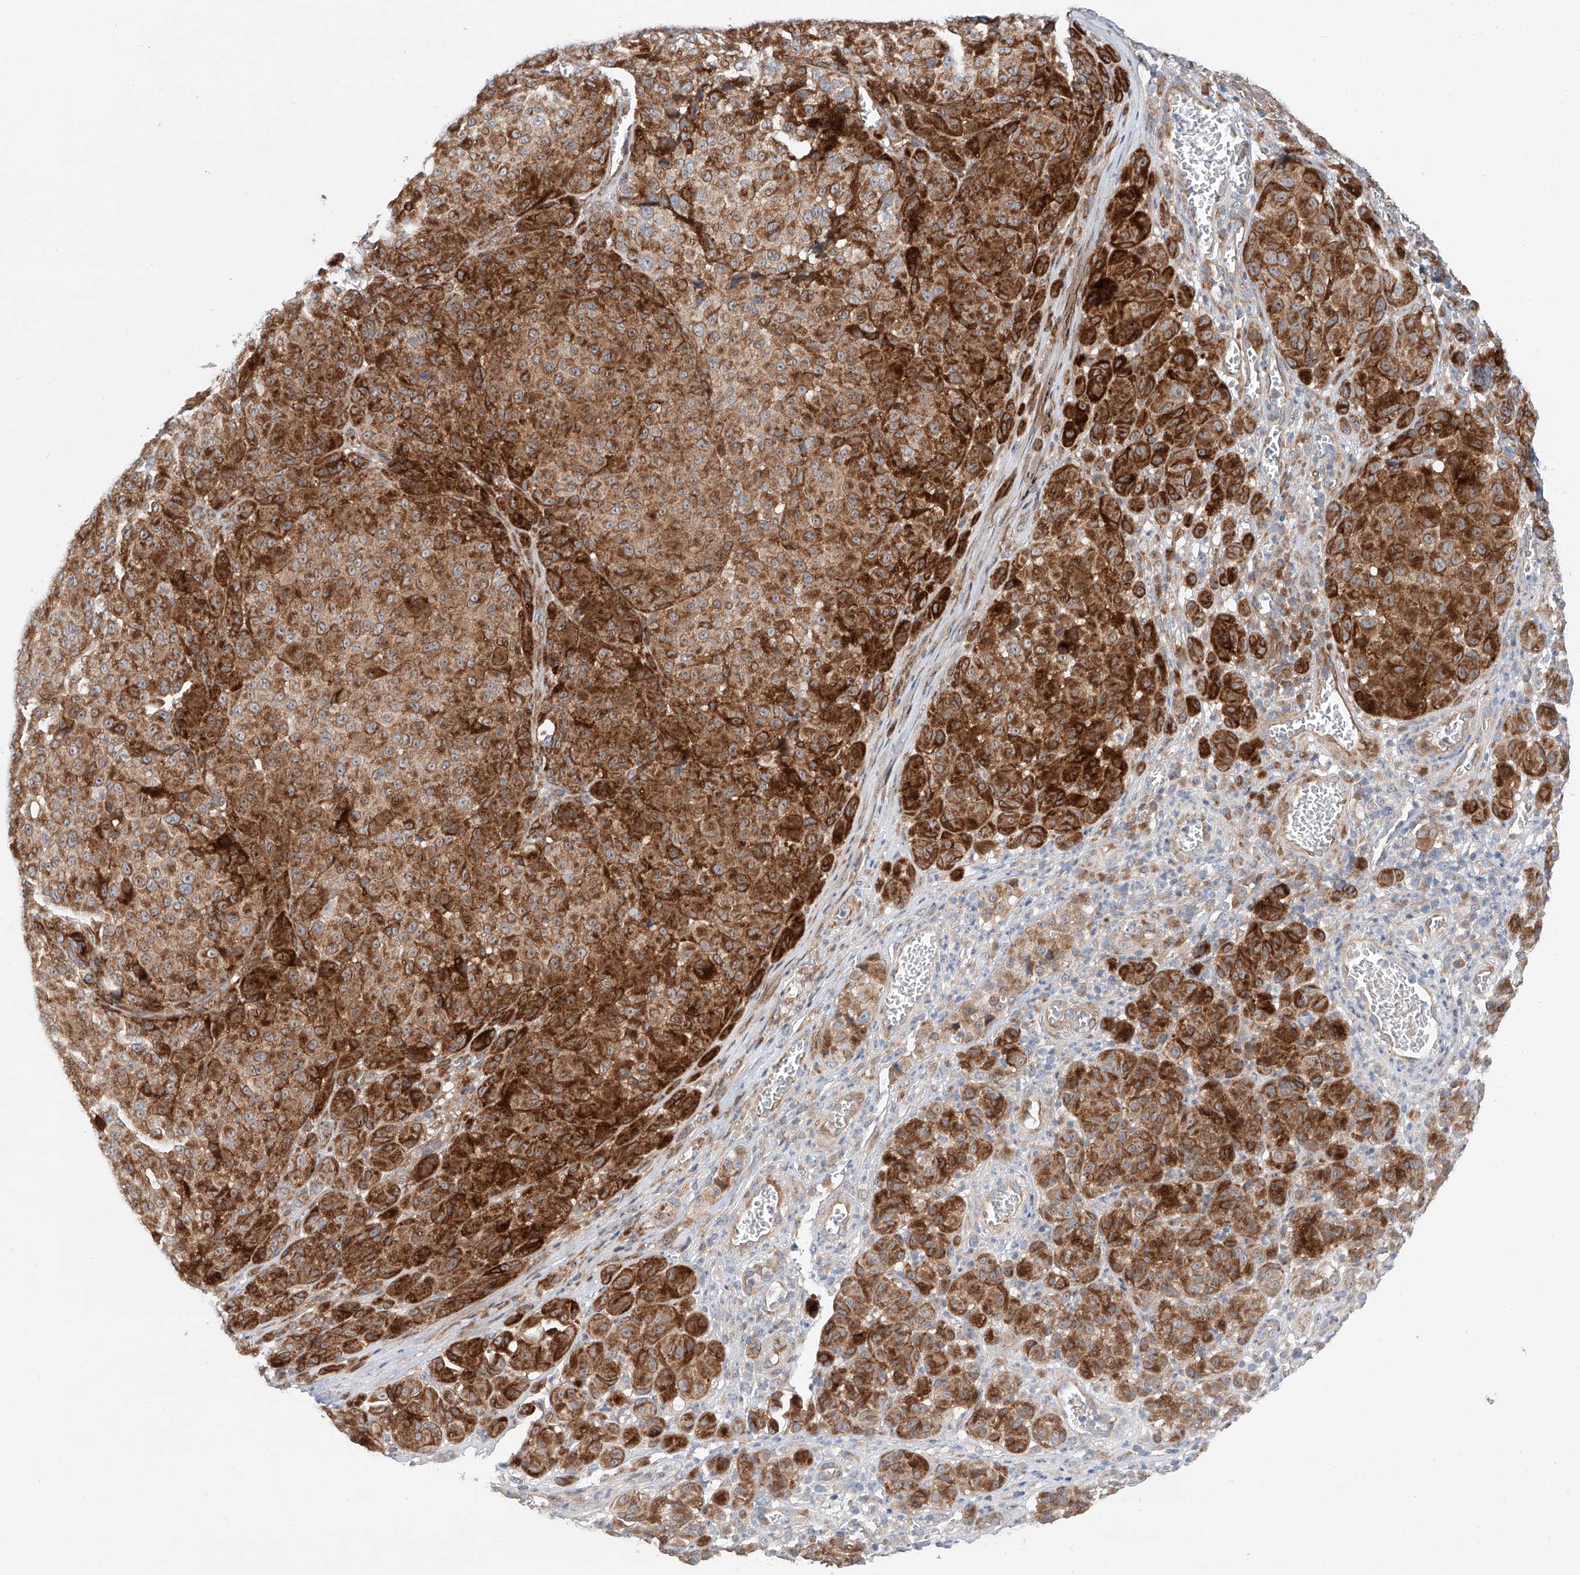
{"staining": {"intensity": "strong", "quantity": "25%-75%", "location": "cytoplasmic/membranous"}, "tissue": "melanoma", "cell_type": "Tumor cells", "image_type": "cancer", "snomed": [{"axis": "morphology", "description": "Malignant melanoma, NOS"}, {"axis": "topography", "description": "Skin"}], "caption": "Approximately 25%-75% of tumor cells in human malignant melanoma exhibit strong cytoplasmic/membranous protein expression as visualized by brown immunohistochemical staining.", "gene": "USF3", "patient": {"sex": "male", "age": 73}}